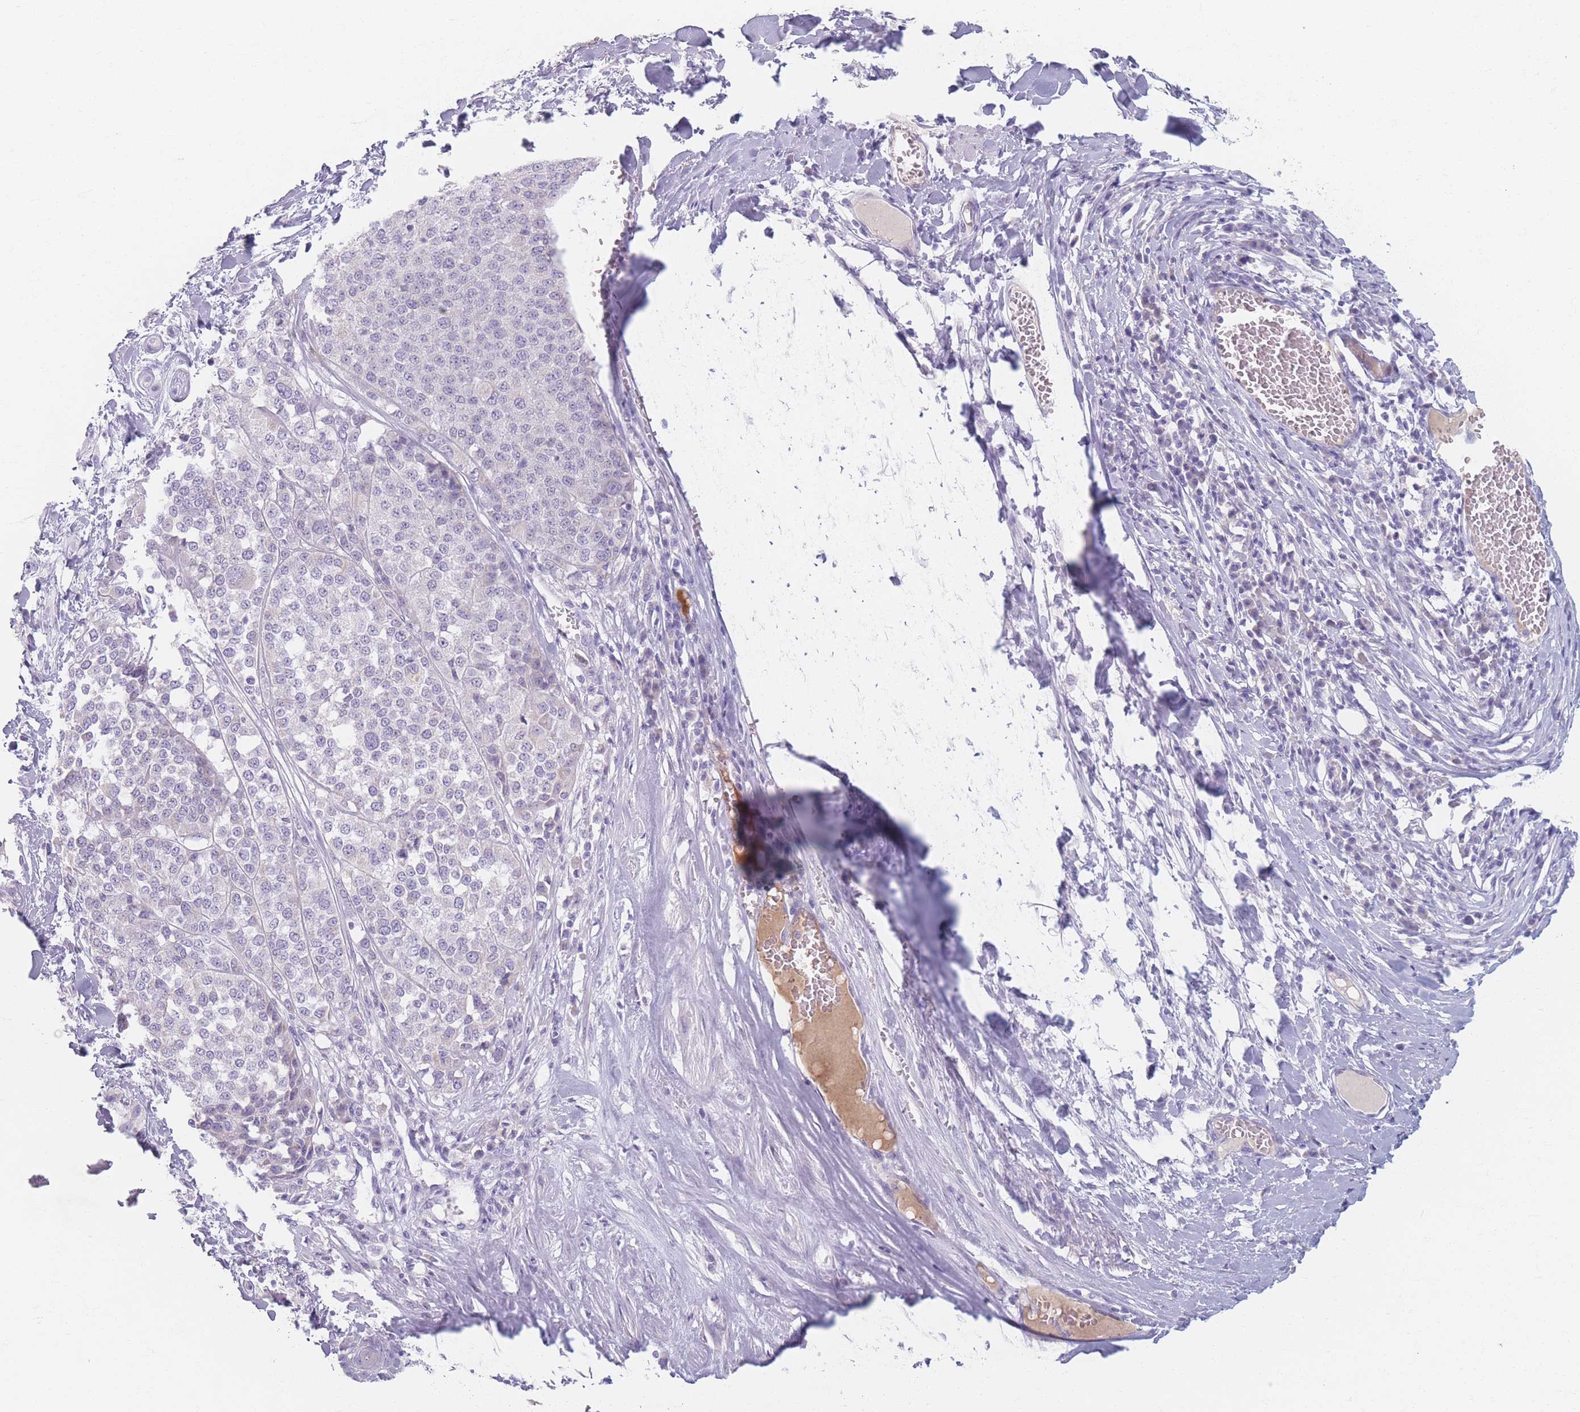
{"staining": {"intensity": "negative", "quantity": "none", "location": "none"}, "tissue": "melanoma", "cell_type": "Tumor cells", "image_type": "cancer", "snomed": [{"axis": "morphology", "description": "Malignant melanoma, Metastatic site"}, {"axis": "topography", "description": "Lymph node"}], "caption": "High power microscopy photomicrograph of an immunohistochemistry (IHC) histopathology image of malignant melanoma (metastatic site), revealing no significant expression in tumor cells. Nuclei are stained in blue.", "gene": "PIGM", "patient": {"sex": "male", "age": 44}}